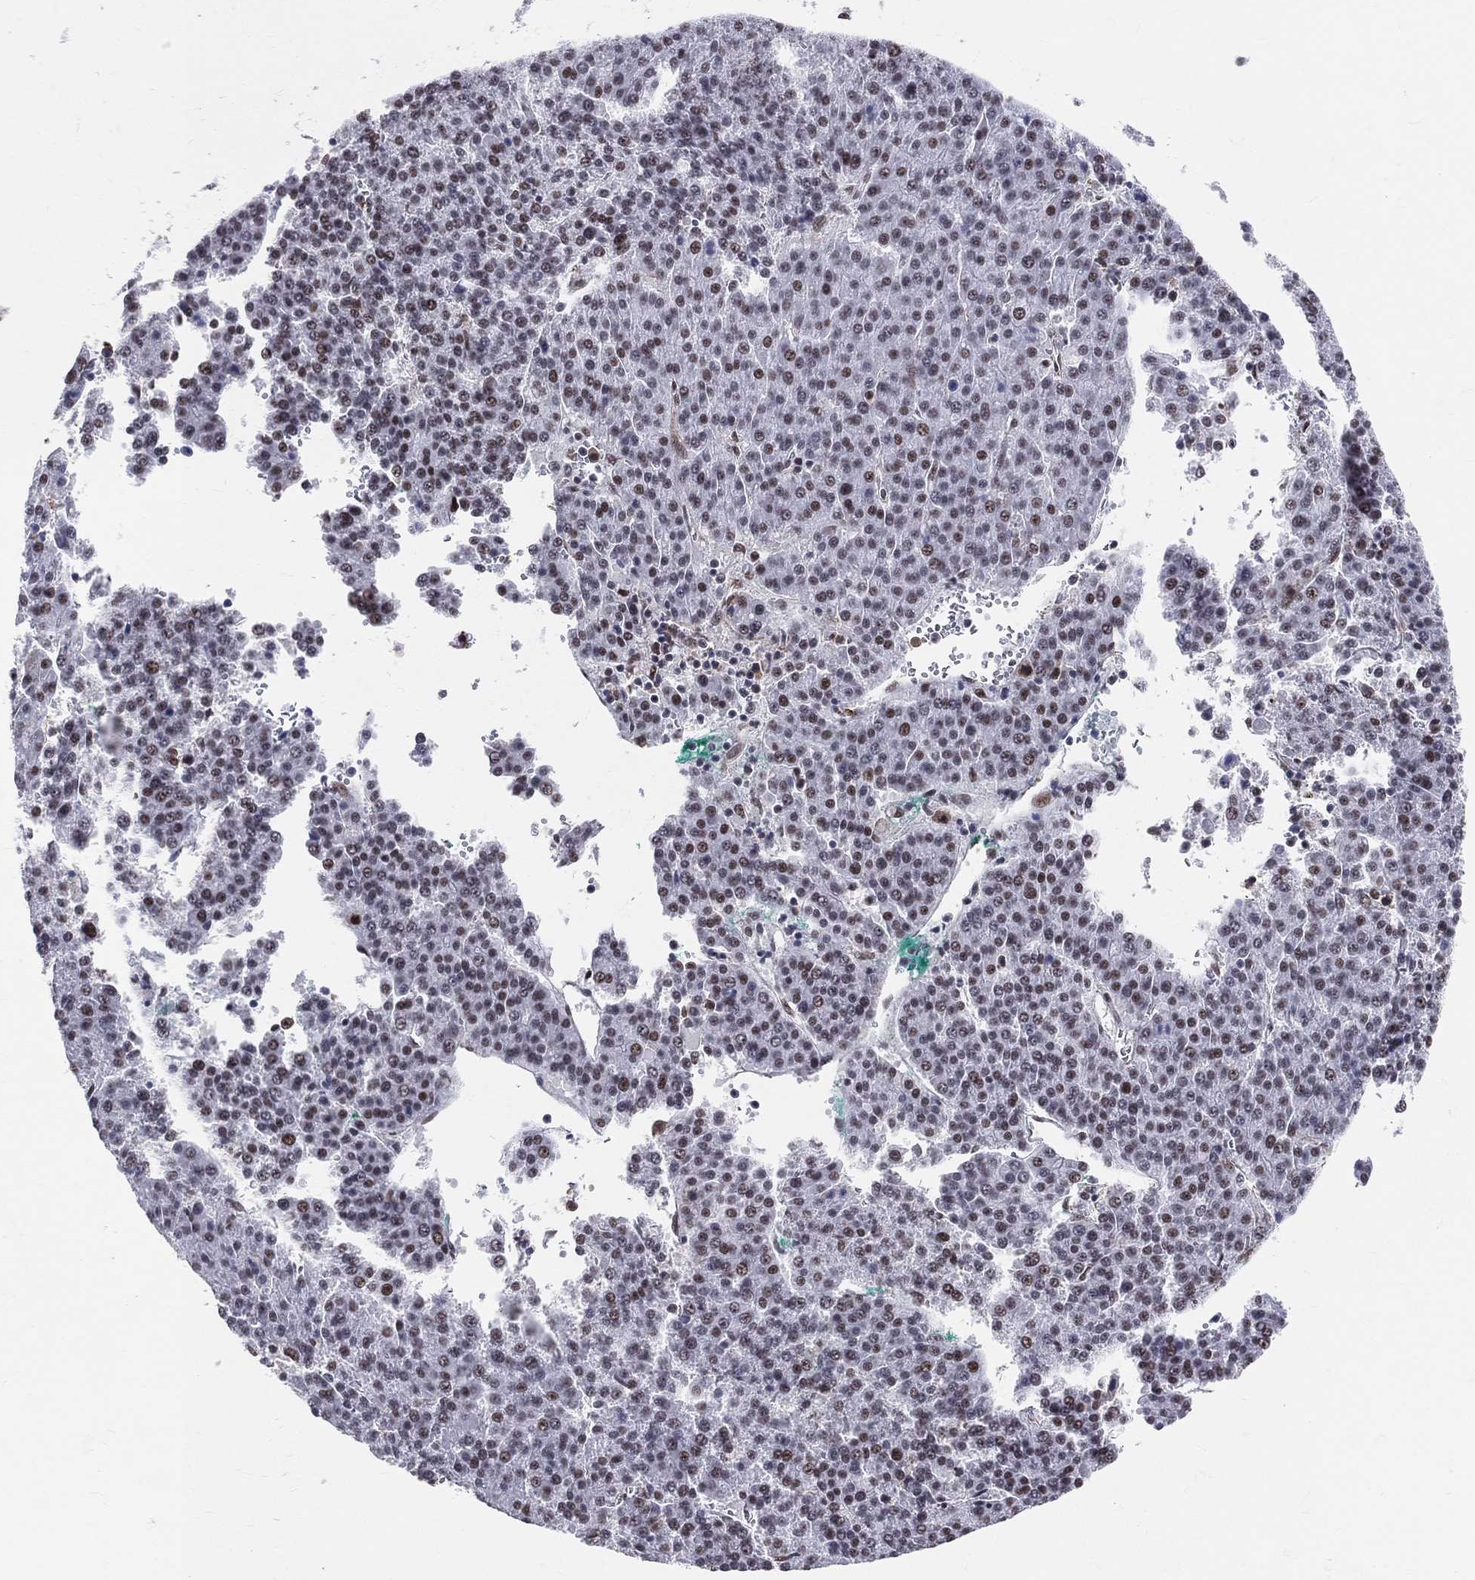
{"staining": {"intensity": "strong", "quantity": "<25%", "location": "nuclear"}, "tissue": "liver cancer", "cell_type": "Tumor cells", "image_type": "cancer", "snomed": [{"axis": "morphology", "description": "Carcinoma, Hepatocellular, NOS"}, {"axis": "topography", "description": "Liver"}], "caption": "Liver cancer (hepatocellular carcinoma) was stained to show a protein in brown. There is medium levels of strong nuclear expression in about <25% of tumor cells.", "gene": "CDK7", "patient": {"sex": "female", "age": 58}}